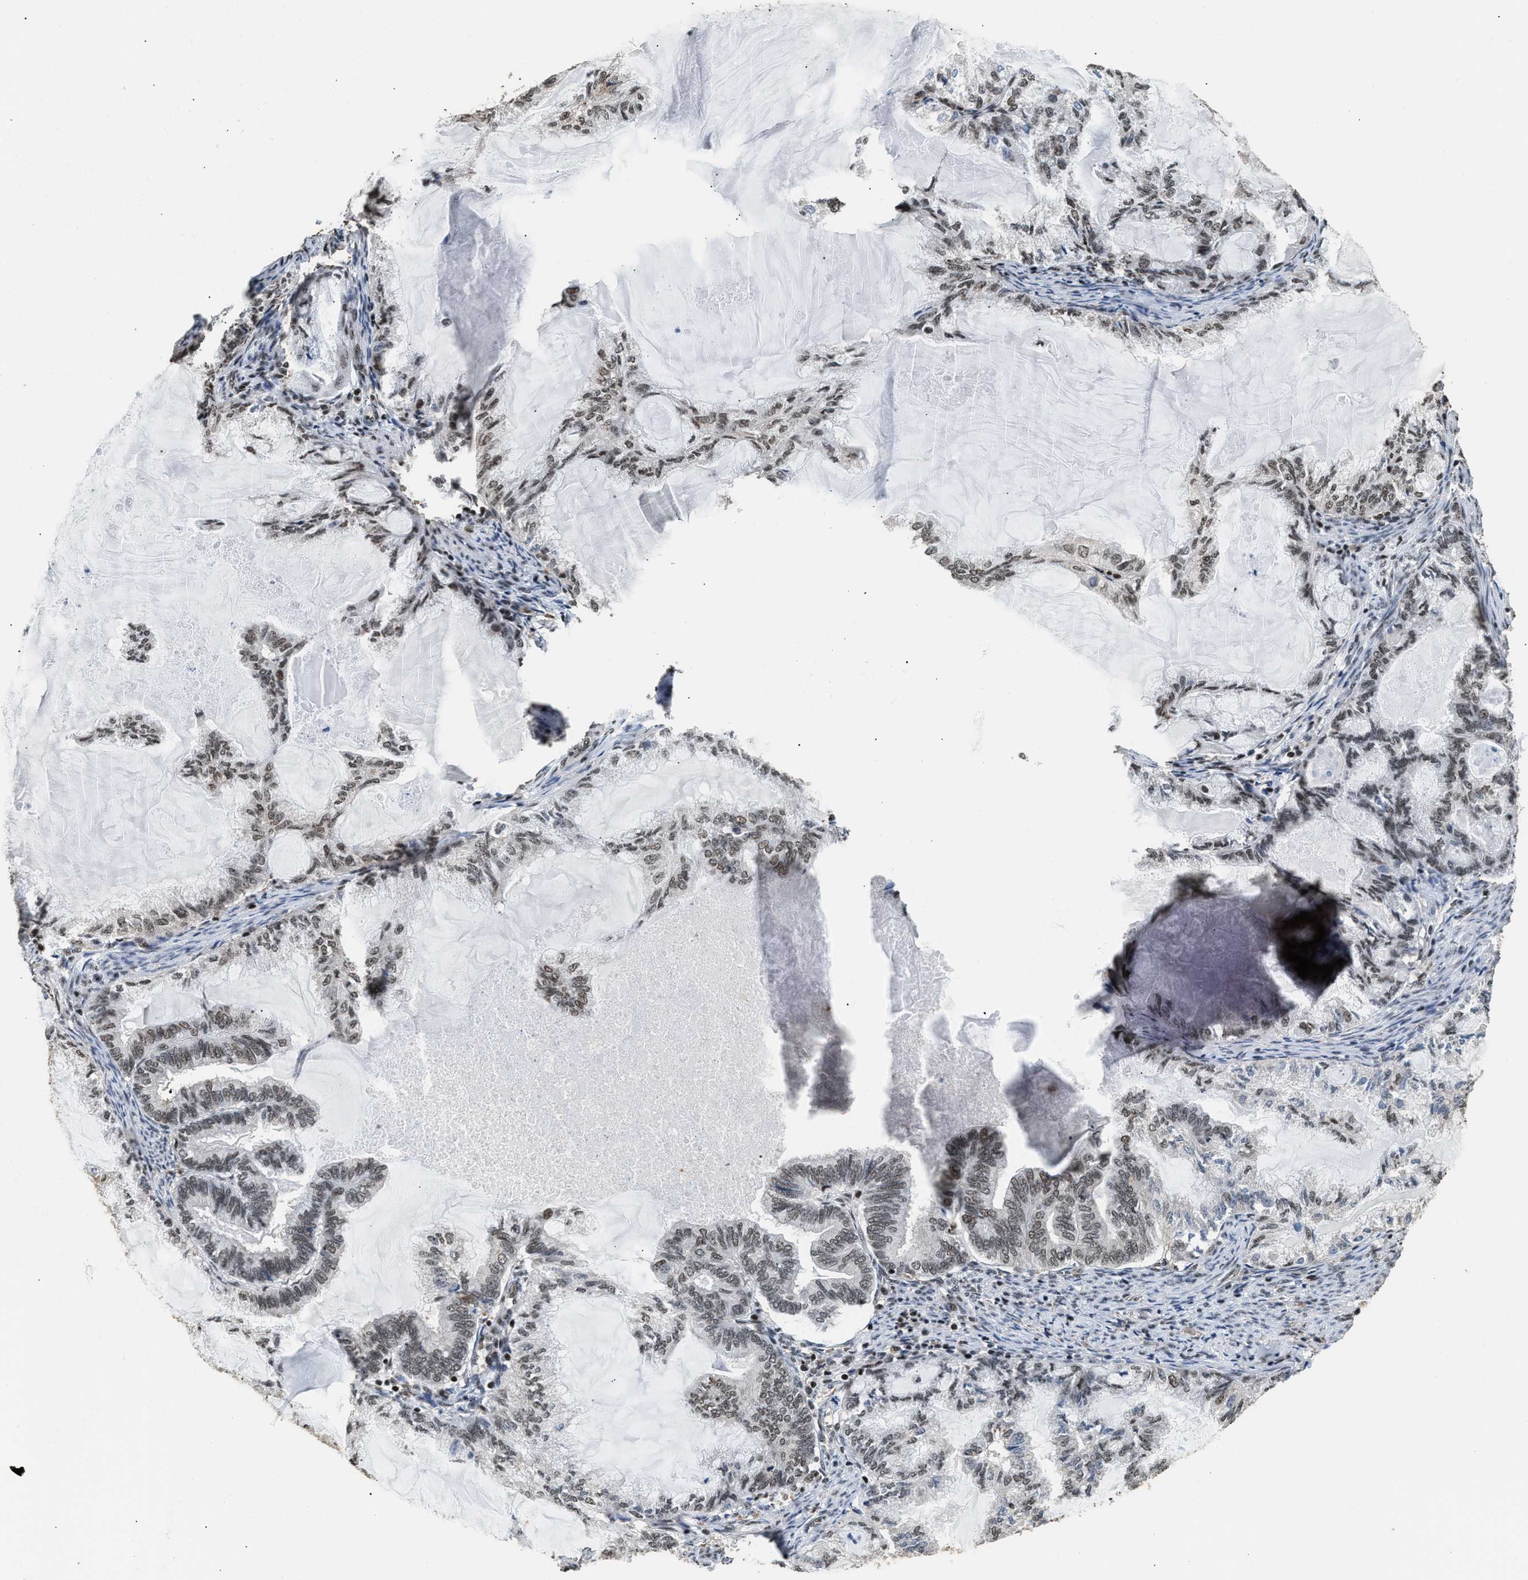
{"staining": {"intensity": "weak", "quantity": ">75%", "location": "nuclear"}, "tissue": "endometrial cancer", "cell_type": "Tumor cells", "image_type": "cancer", "snomed": [{"axis": "morphology", "description": "Adenocarcinoma, NOS"}, {"axis": "topography", "description": "Endometrium"}], "caption": "Endometrial adenocarcinoma stained for a protein displays weak nuclear positivity in tumor cells.", "gene": "RAD21", "patient": {"sex": "female", "age": 86}}